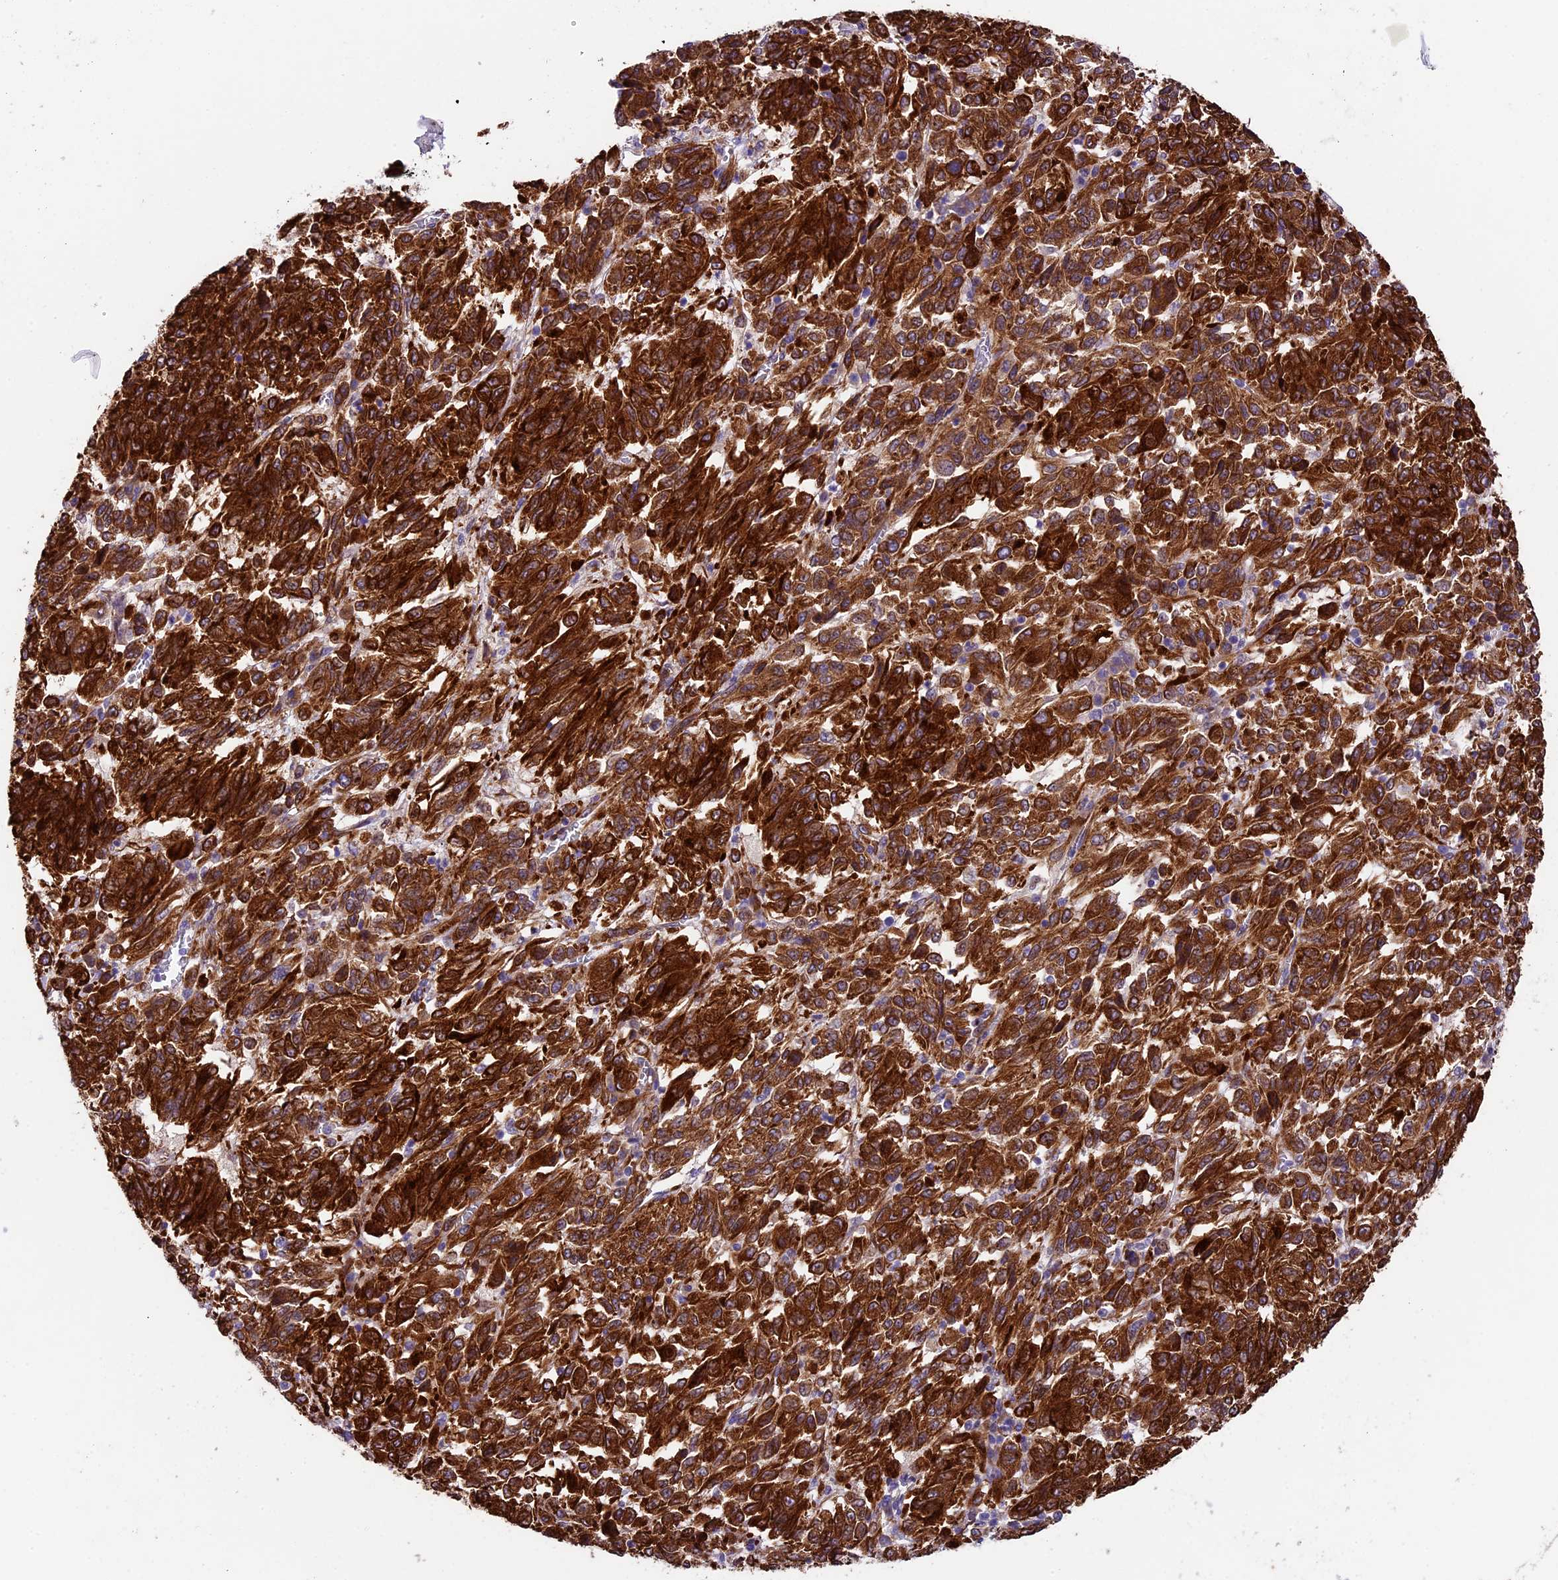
{"staining": {"intensity": "strong", "quantity": ">75%", "location": "cytoplasmic/membranous"}, "tissue": "melanoma", "cell_type": "Tumor cells", "image_type": "cancer", "snomed": [{"axis": "morphology", "description": "Malignant melanoma, Metastatic site"}, {"axis": "topography", "description": "Lung"}], "caption": "High-magnification brightfield microscopy of melanoma stained with DAB (brown) and counterstained with hematoxylin (blue). tumor cells exhibit strong cytoplasmic/membranous staining is identified in about>75% of cells.", "gene": "LSM7", "patient": {"sex": "male", "age": 64}}